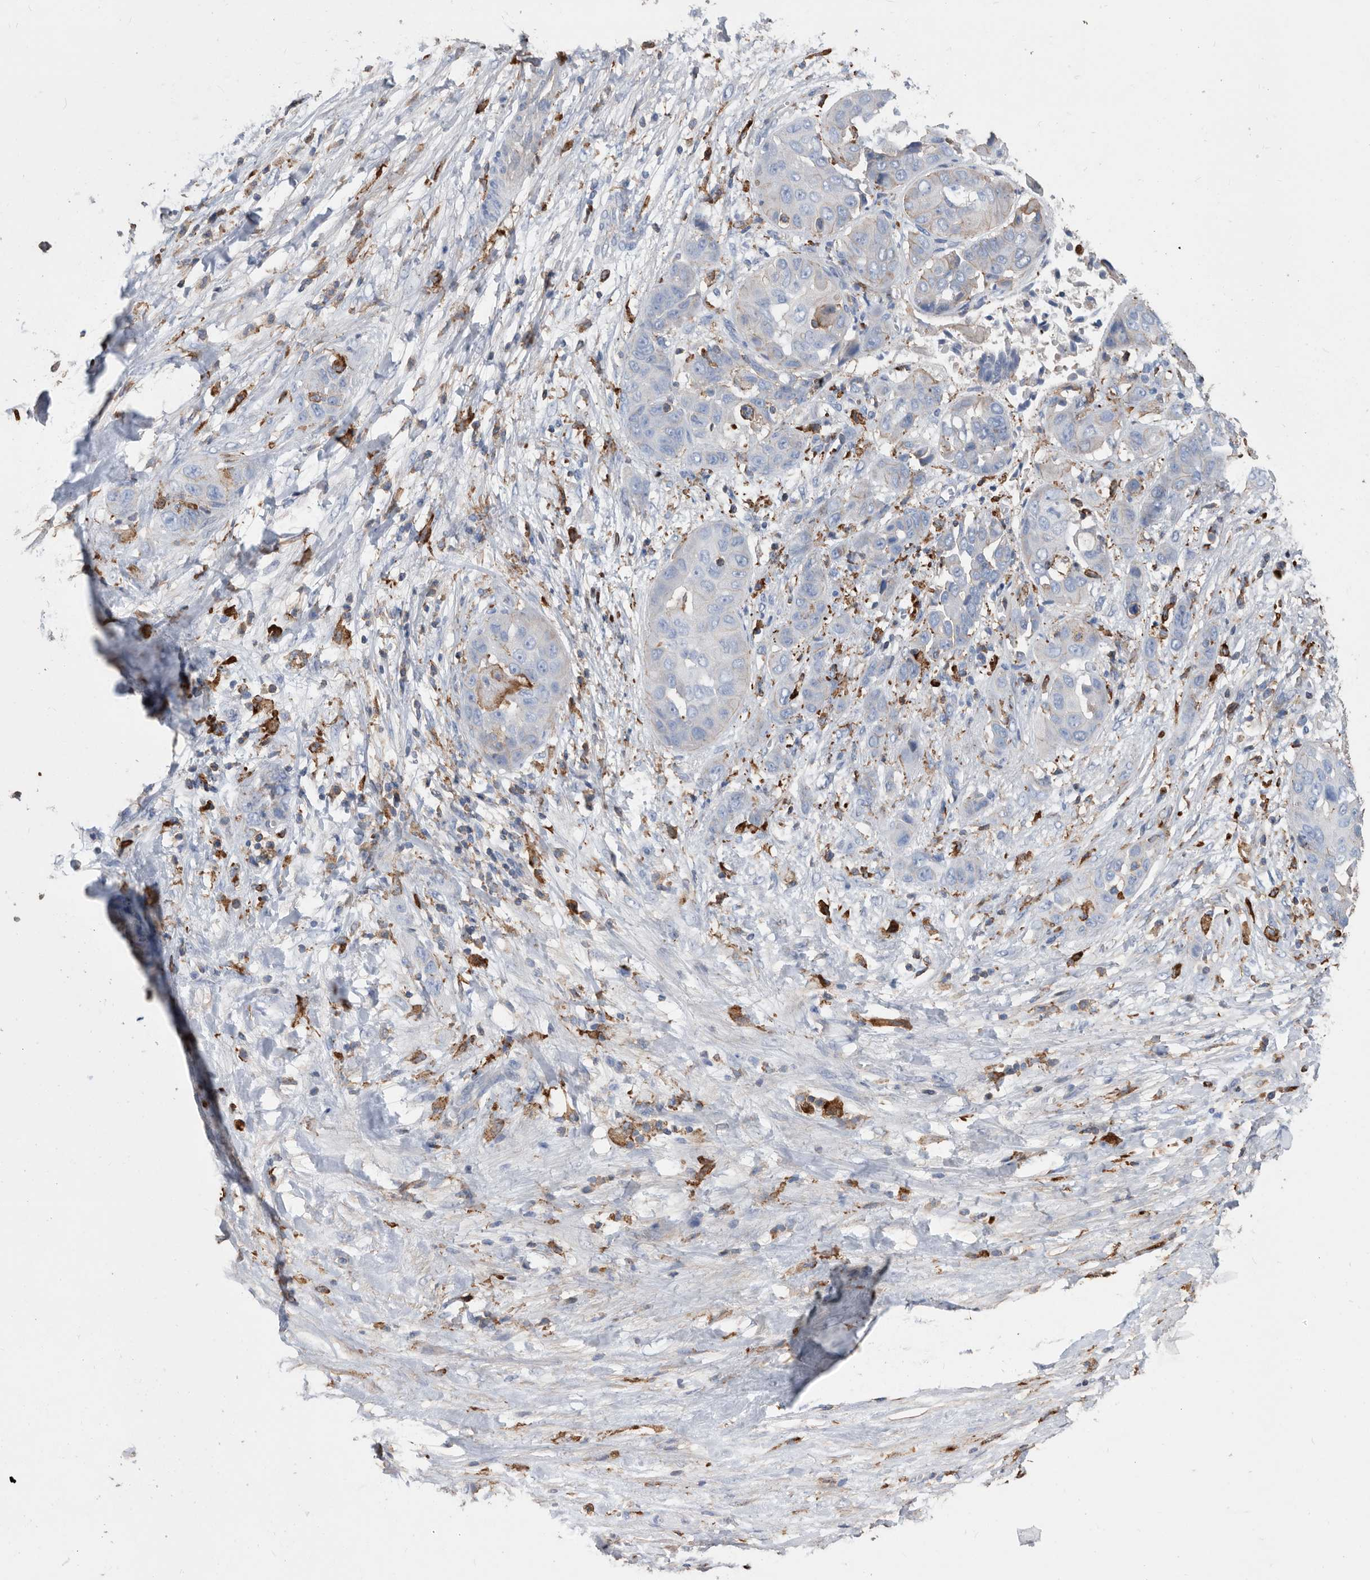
{"staining": {"intensity": "weak", "quantity": "<25%", "location": "cytoplasmic/membranous"}, "tissue": "liver cancer", "cell_type": "Tumor cells", "image_type": "cancer", "snomed": [{"axis": "morphology", "description": "Cholangiocarcinoma"}, {"axis": "topography", "description": "Liver"}], "caption": "High power microscopy histopathology image of an immunohistochemistry (IHC) histopathology image of liver cholangiocarcinoma, revealing no significant positivity in tumor cells.", "gene": "MS4A4A", "patient": {"sex": "female", "age": 52}}